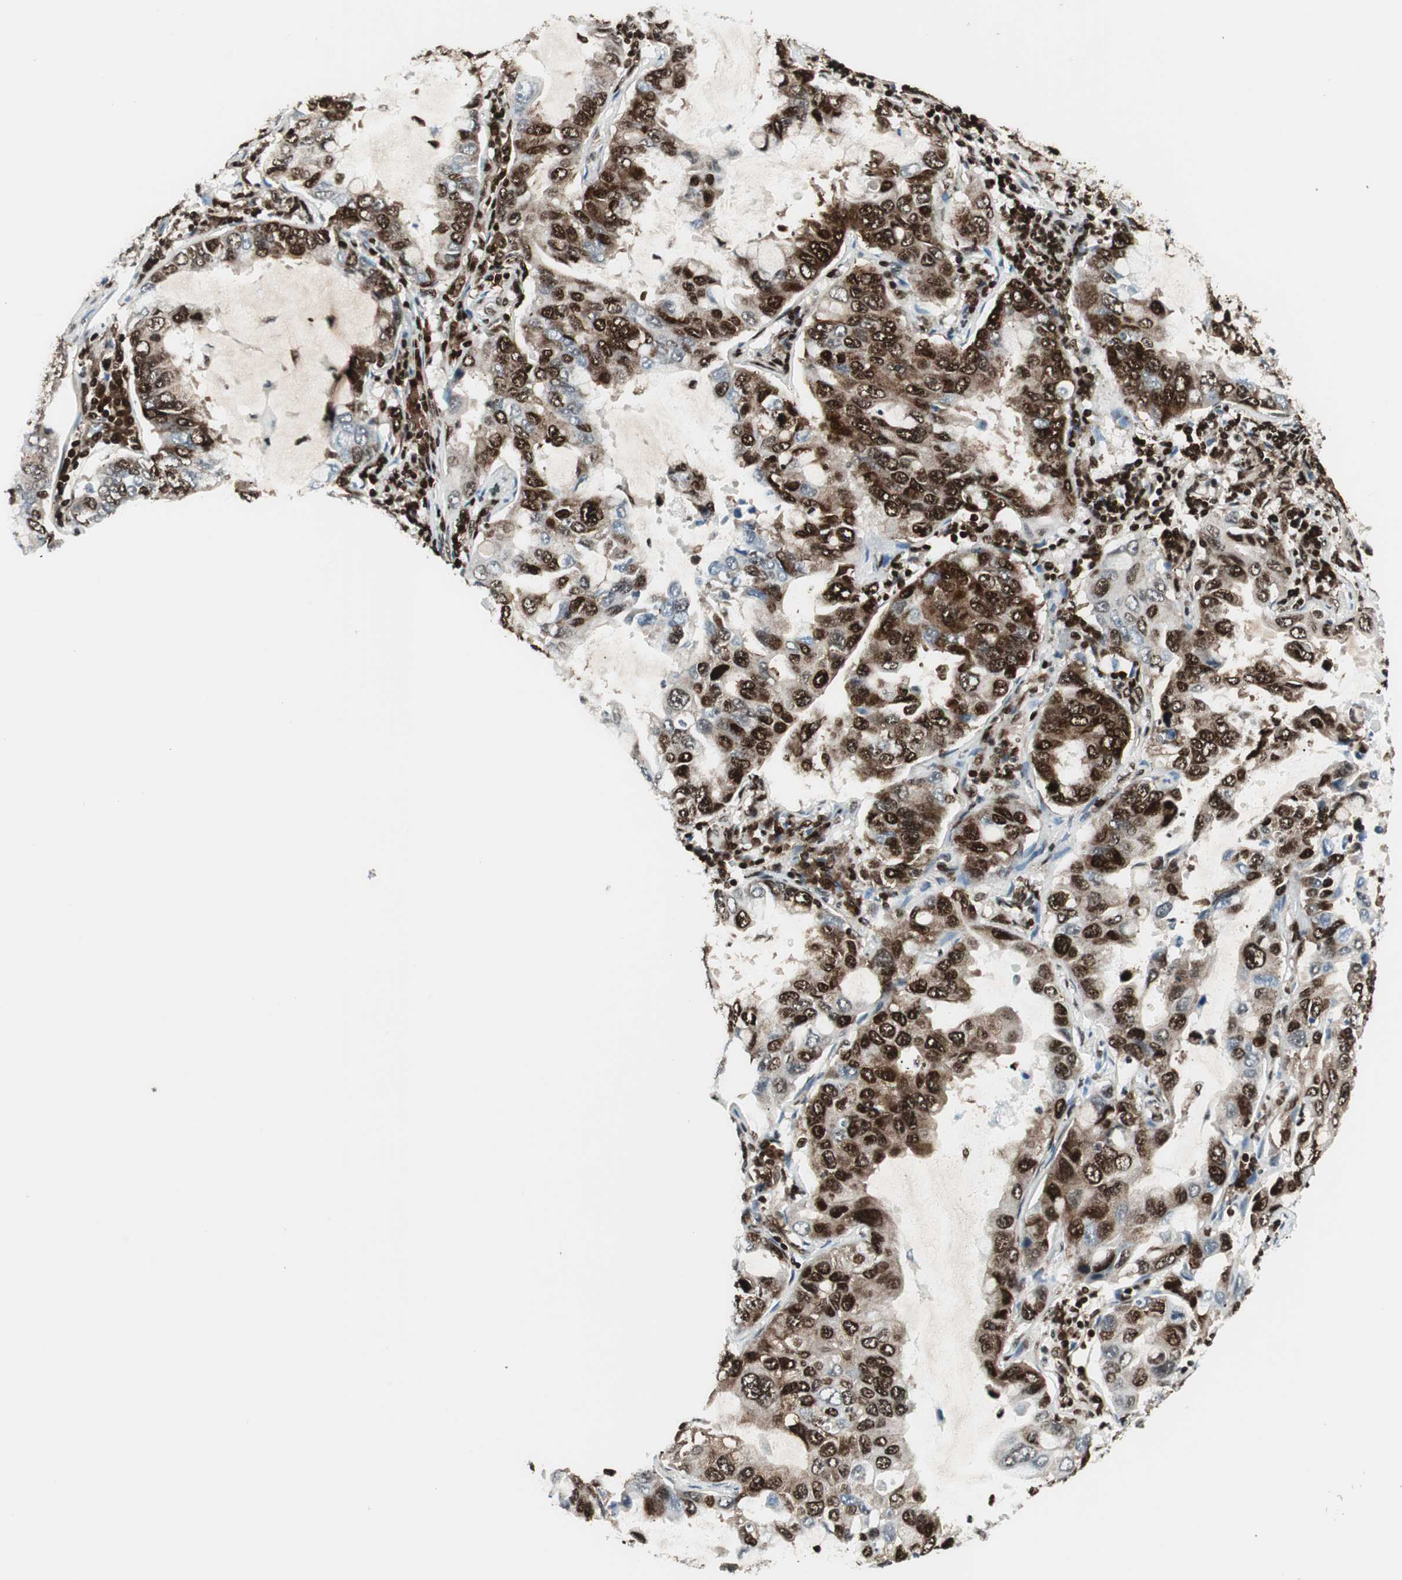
{"staining": {"intensity": "strong", "quantity": ">75%", "location": "cytoplasmic/membranous,nuclear"}, "tissue": "lung cancer", "cell_type": "Tumor cells", "image_type": "cancer", "snomed": [{"axis": "morphology", "description": "Adenocarcinoma, NOS"}, {"axis": "topography", "description": "Lung"}], "caption": "Human lung cancer stained with a brown dye displays strong cytoplasmic/membranous and nuclear positive positivity in approximately >75% of tumor cells.", "gene": "EWSR1", "patient": {"sex": "male", "age": 64}}